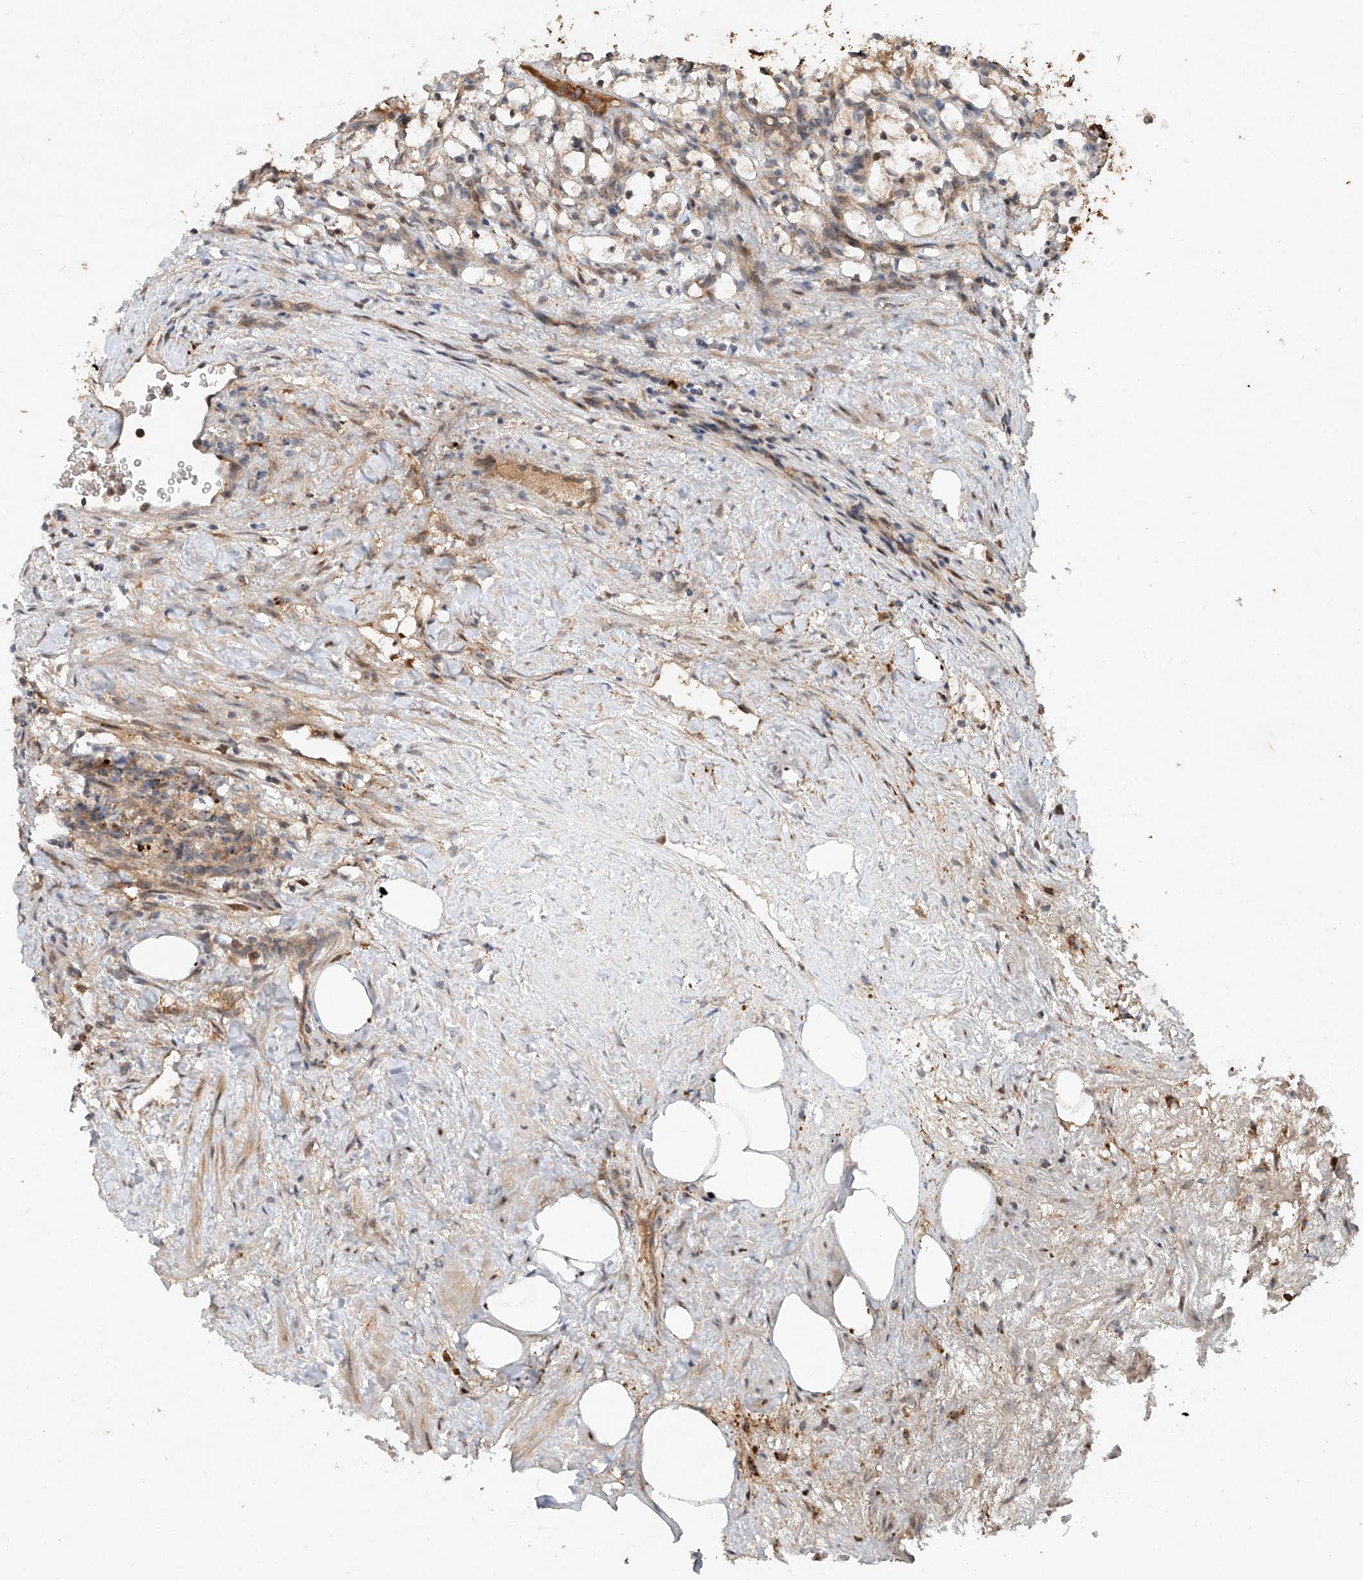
{"staining": {"intensity": "negative", "quantity": "none", "location": "none"}, "tissue": "renal cancer", "cell_type": "Tumor cells", "image_type": "cancer", "snomed": [{"axis": "morphology", "description": "Adenocarcinoma, NOS"}, {"axis": "topography", "description": "Kidney"}], "caption": "Tumor cells show no significant staining in adenocarcinoma (renal).", "gene": "IER5", "patient": {"sex": "female", "age": 69}}